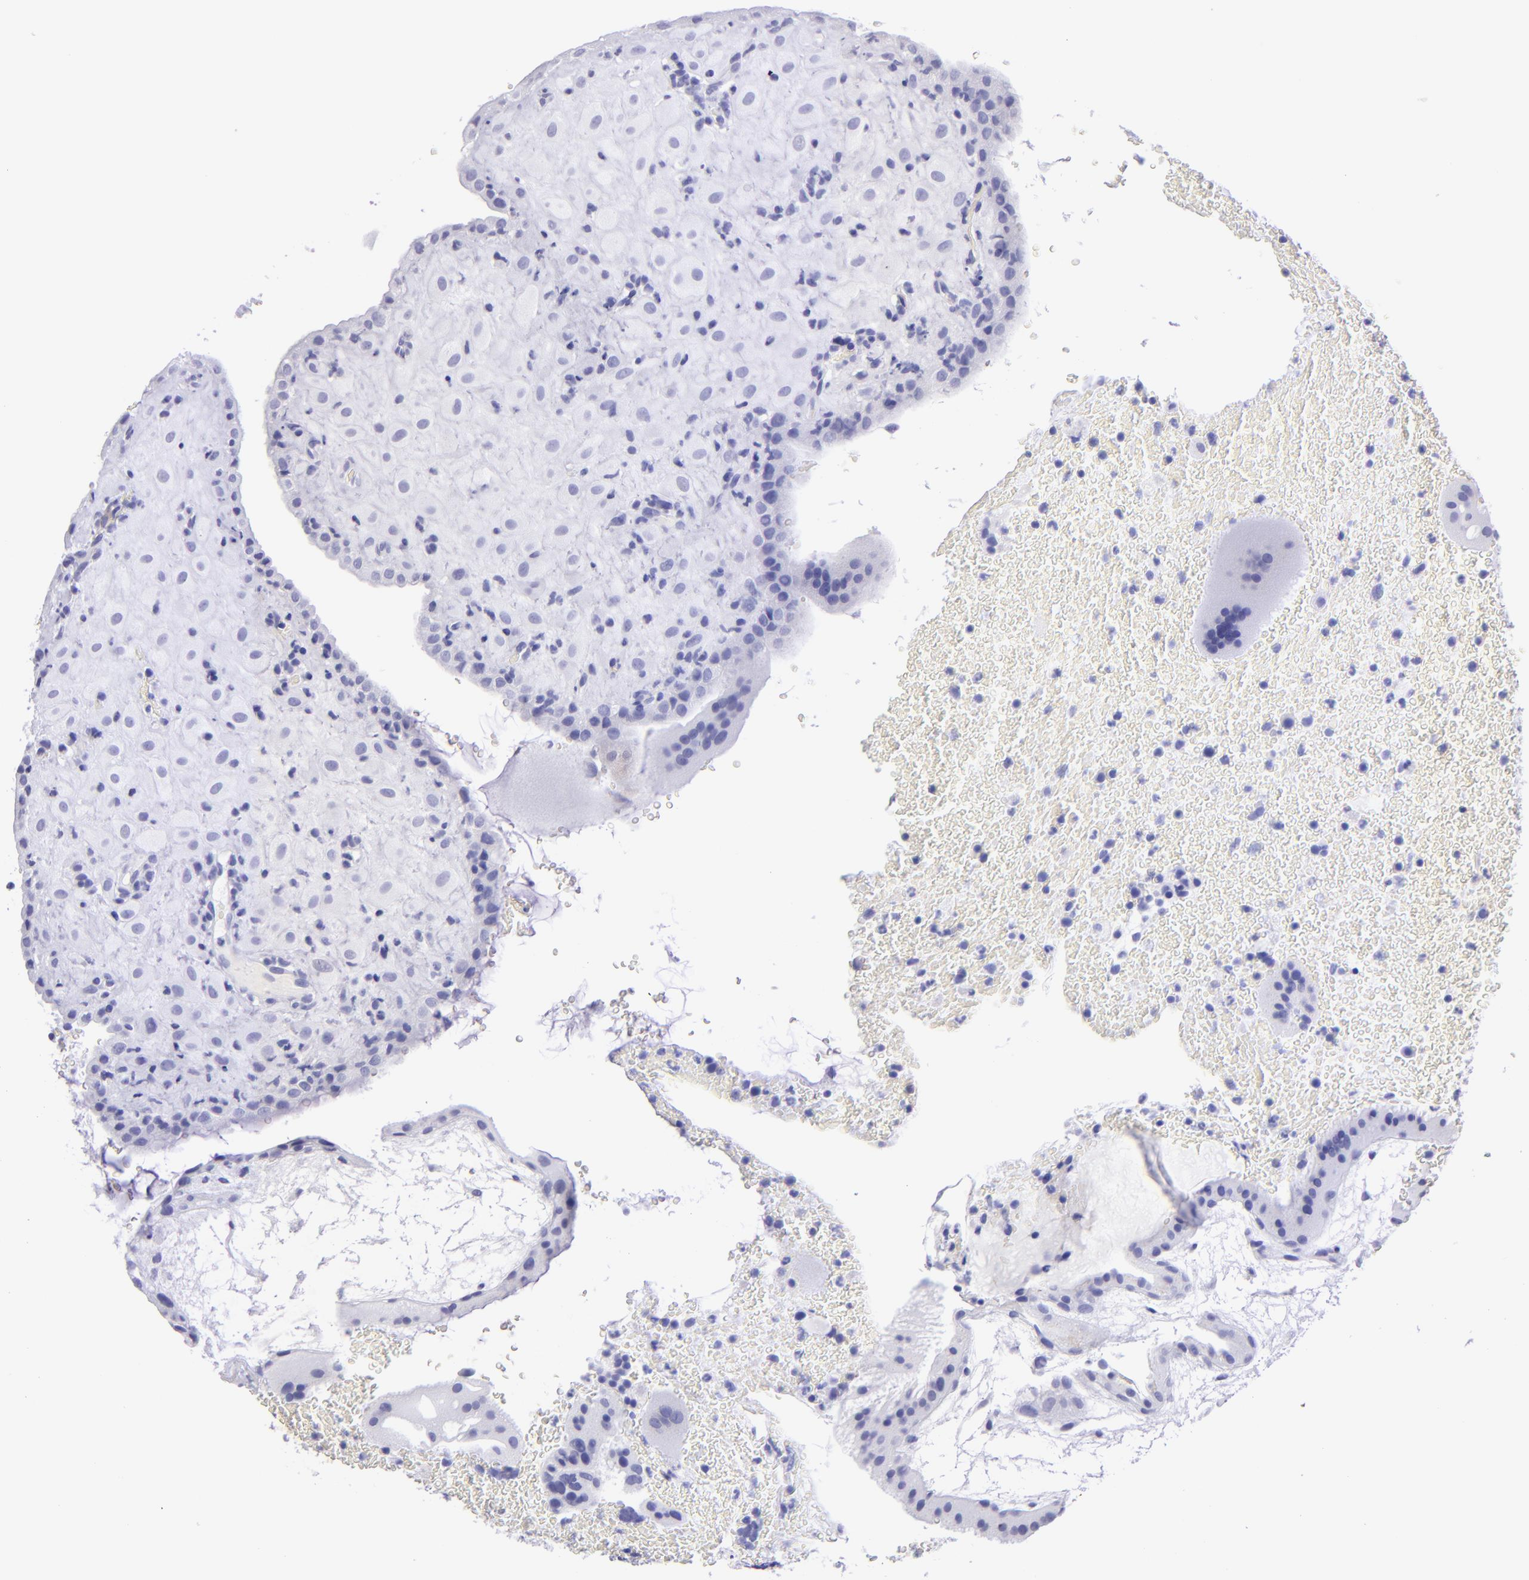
{"staining": {"intensity": "negative", "quantity": "none", "location": "none"}, "tissue": "placenta", "cell_type": "Decidual cells", "image_type": "normal", "snomed": [{"axis": "morphology", "description": "Normal tissue, NOS"}, {"axis": "topography", "description": "Placenta"}], "caption": "Protein analysis of unremarkable placenta exhibits no significant positivity in decidual cells. The staining was performed using DAB (3,3'-diaminobenzidine) to visualize the protein expression in brown, while the nuclei were stained in blue with hematoxylin (Magnification: 20x).", "gene": "TYRP1", "patient": {"sex": "female", "age": 19}}